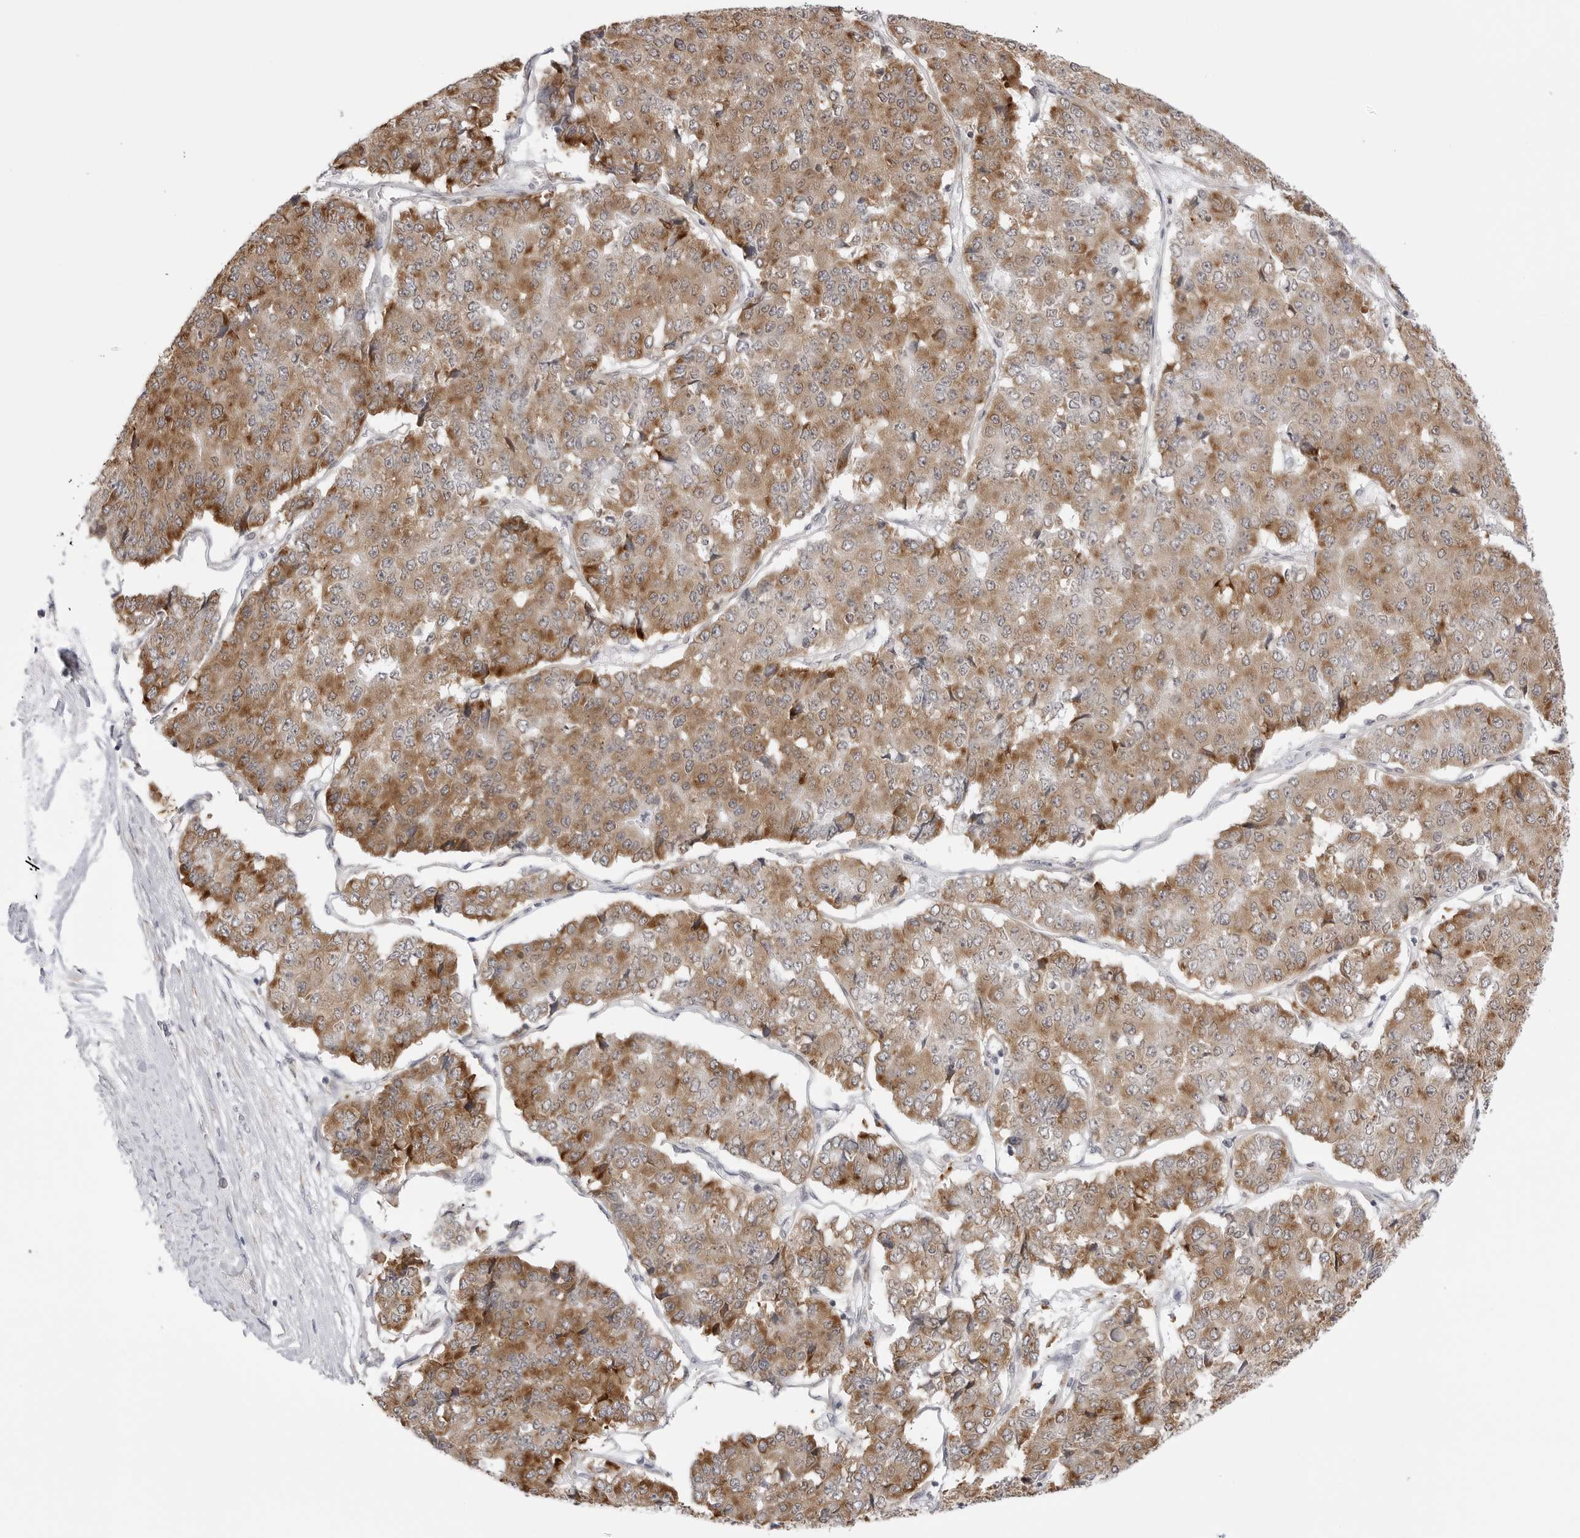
{"staining": {"intensity": "moderate", "quantity": ">75%", "location": "cytoplasmic/membranous"}, "tissue": "pancreatic cancer", "cell_type": "Tumor cells", "image_type": "cancer", "snomed": [{"axis": "morphology", "description": "Adenocarcinoma, NOS"}, {"axis": "topography", "description": "Pancreas"}], "caption": "A brown stain shows moderate cytoplasmic/membranous expression of a protein in adenocarcinoma (pancreatic) tumor cells. (DAB (3,3'-diaminobenzidine) IHC with brightfield microscopy, high magnification).", "gene": "RPN1", "patient": {"sex": "male", "age": 50}}